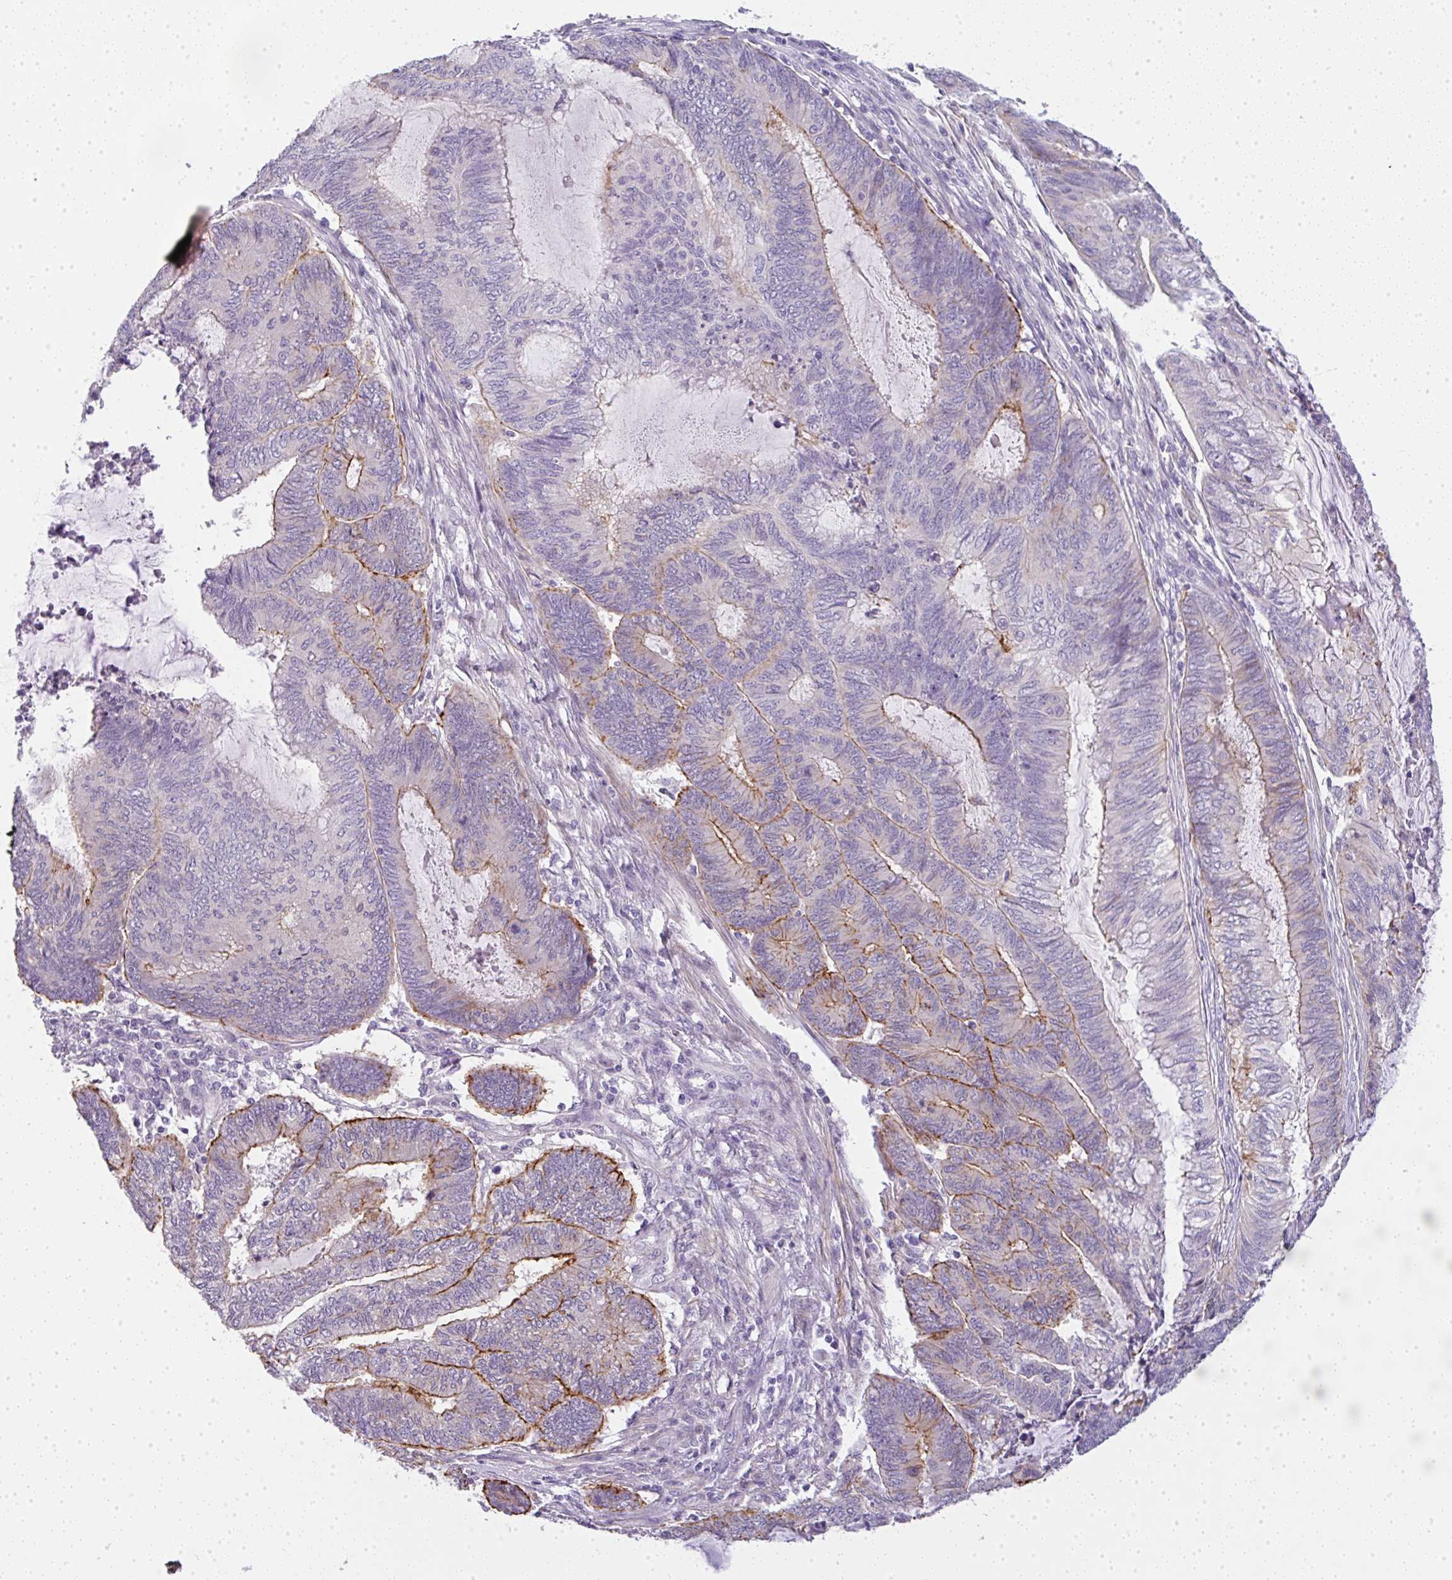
{"staining": {"intensity": "moderate", "quantity": "25%-75%", "location": "cytoplasmic/membranous"}, "tissue": "endometrial cancer", "cell_type": "Tumor cells", "image_type": "cancer", "snomed": [{"axis": "morphology", "description": "Adenocarcinoma, NOS"}, {"axis": "topography", "description": "Uterus"}, {"axis": "topography", "description": "Endometrium"}], "caption": "IHC (DAB) staining of human endometrial cancer (adenocarcinoma) shows moderate cytoplasmic/membranous protein positivity in about 25%-75% of tumor cells.", "gene": "LPAR4", "patient": {"sex": "female", "age": 70}}